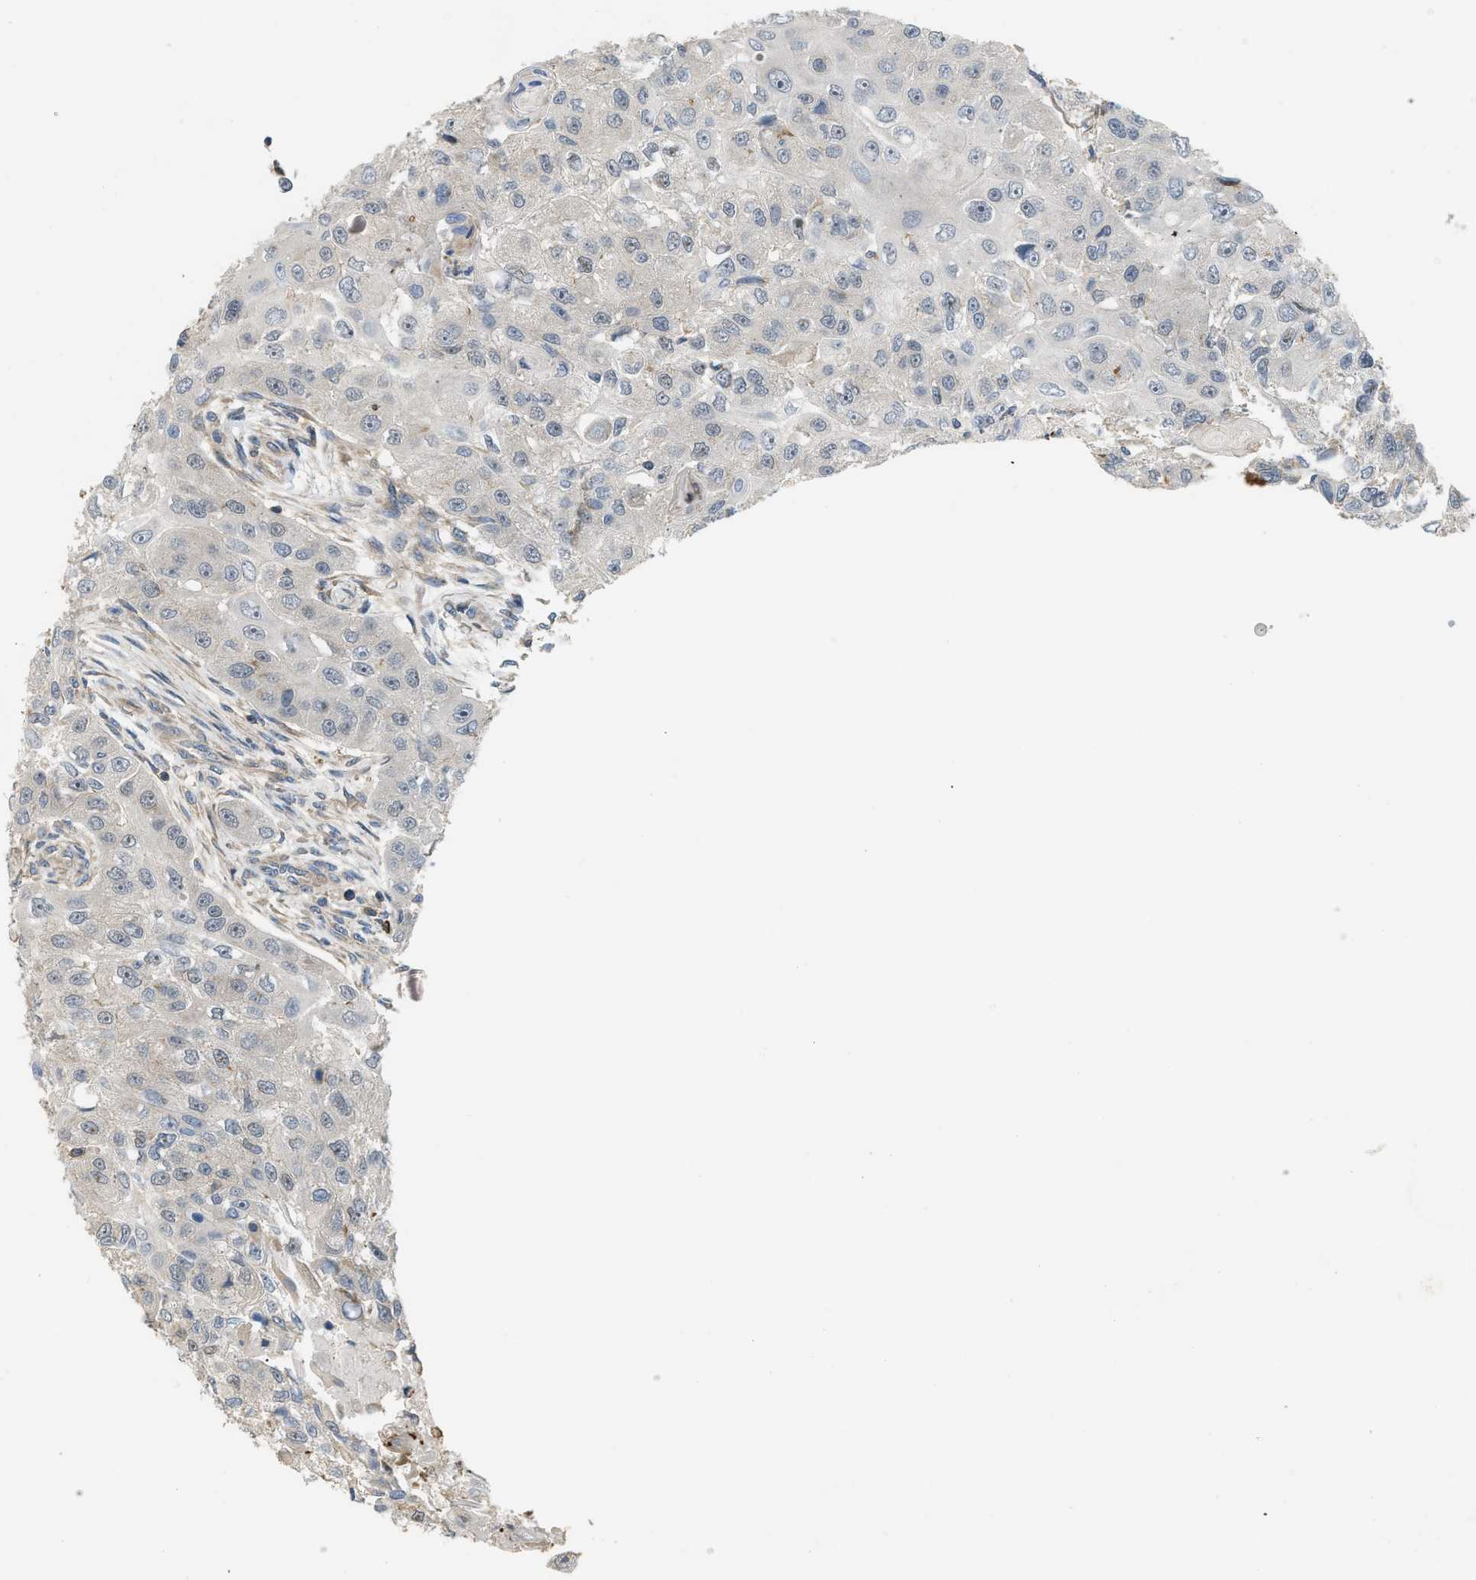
{"staining": {"intensity": "negative", "quantity": "none", "location": "none"}, "tissue": "head and neck cancer", "cell_type": "Tumor cells", "image_type": "cancer", "snomed": [{"axis": "morphology", "description": "Normal tissue, NOS"}, {"axis": "morphology", "description": "Squamous cell carcinoma, NOS"}, {"axis": "topography", "description": "Skeletal muscle"}, {"axis": "topography", "description": "Head-Neck"}], "caption": "Immunohistochemistry of human head and neck cancer exhibits no positivity in tumor cells.", "gene": "BTN3A2", "patient": {"sex": "male", "age": 51}}